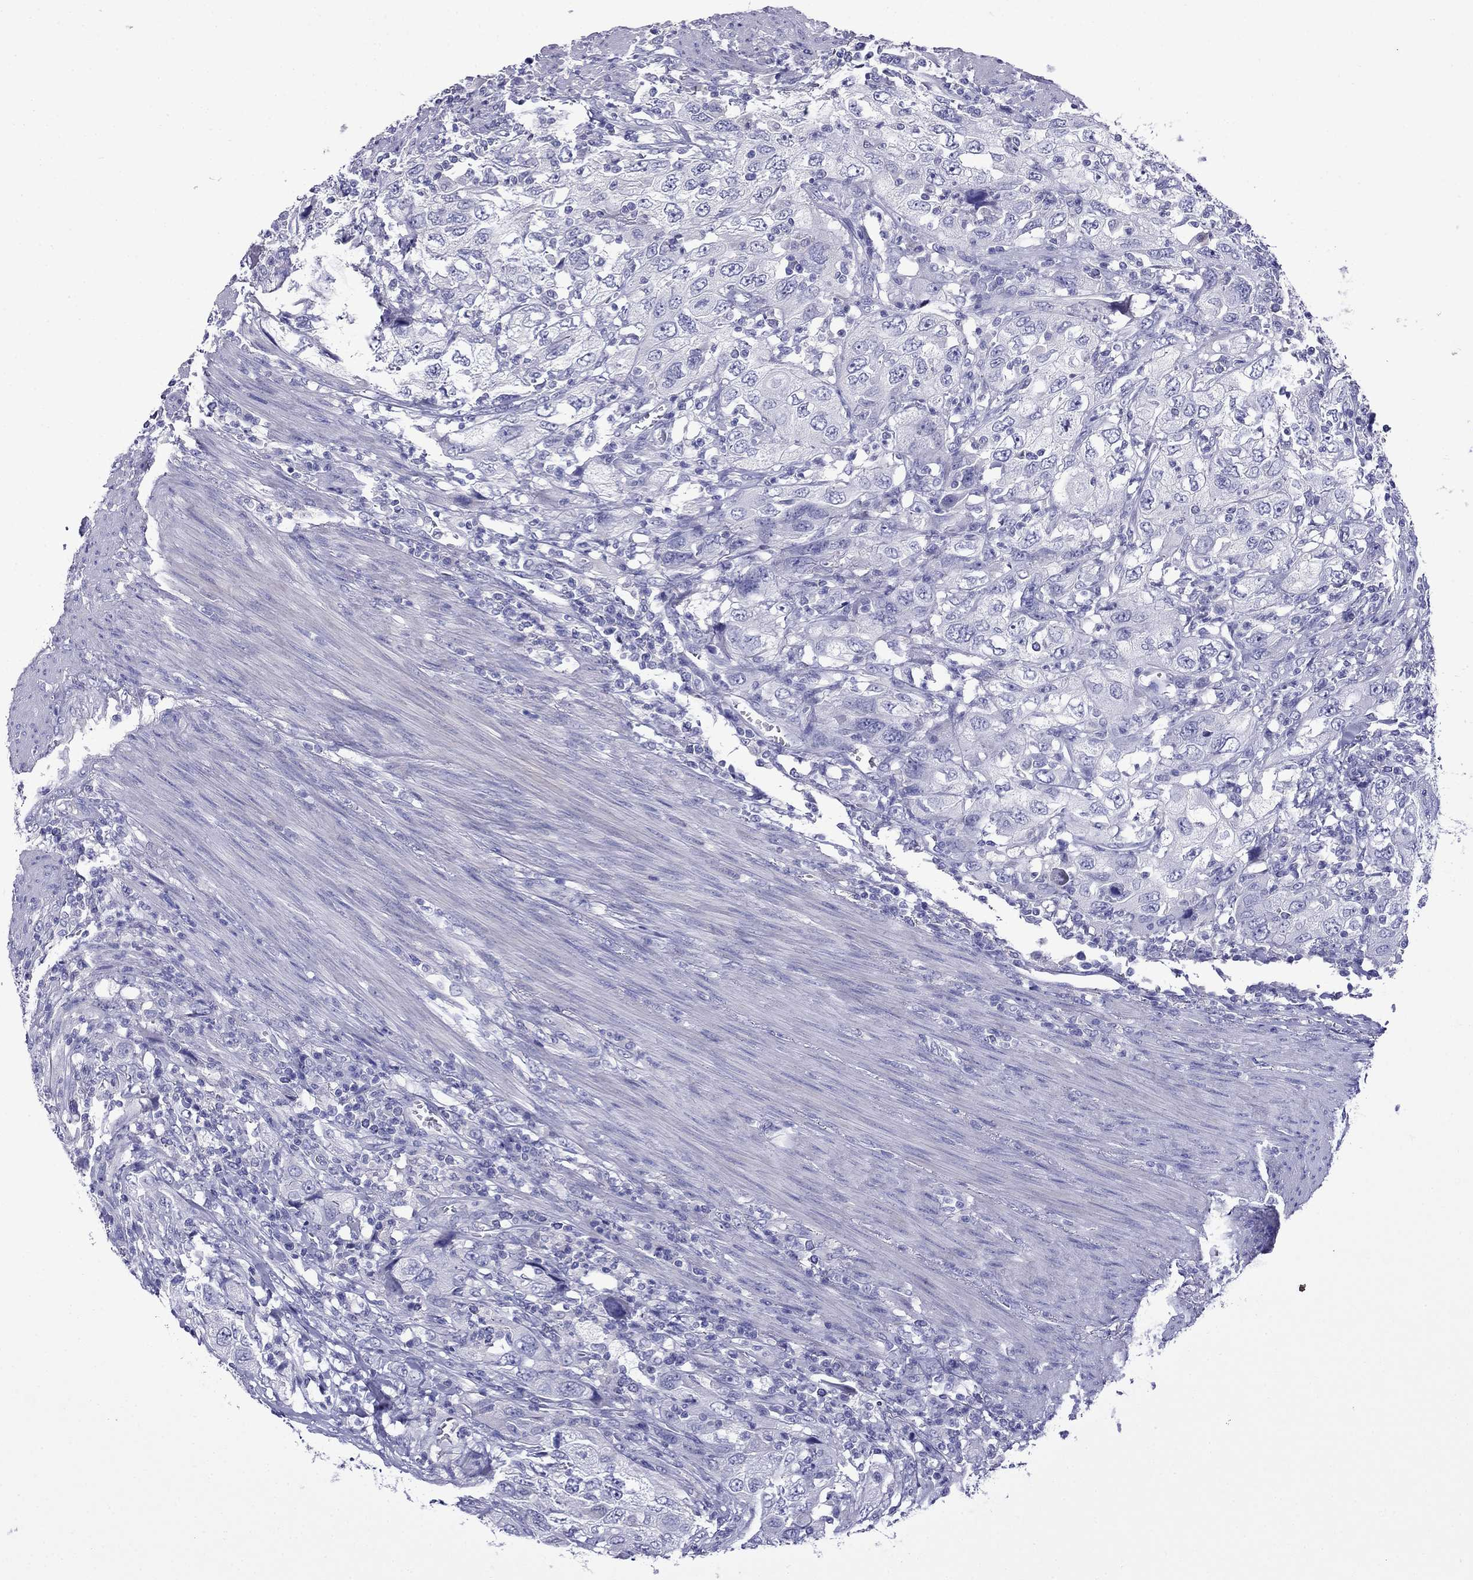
{"staining": {"intensity": "negative", "quantity": "none", "location": "none"}, "tissue": "urothelial cancer", "cell_type": "Tumor cells", "image_type": "cancer", "snomed": [{"axis": "morphology", "description": "Urothelial carcinoma, High grade"}, {"axis": "topography", "description": "Urinary bladder"}], "caption": "The photomicrograph shows no staining of tumor cells in high-grade urothelial carcinoma.", "gene": "MYO15A", "patient": {"sex": "male", "age": 76}}